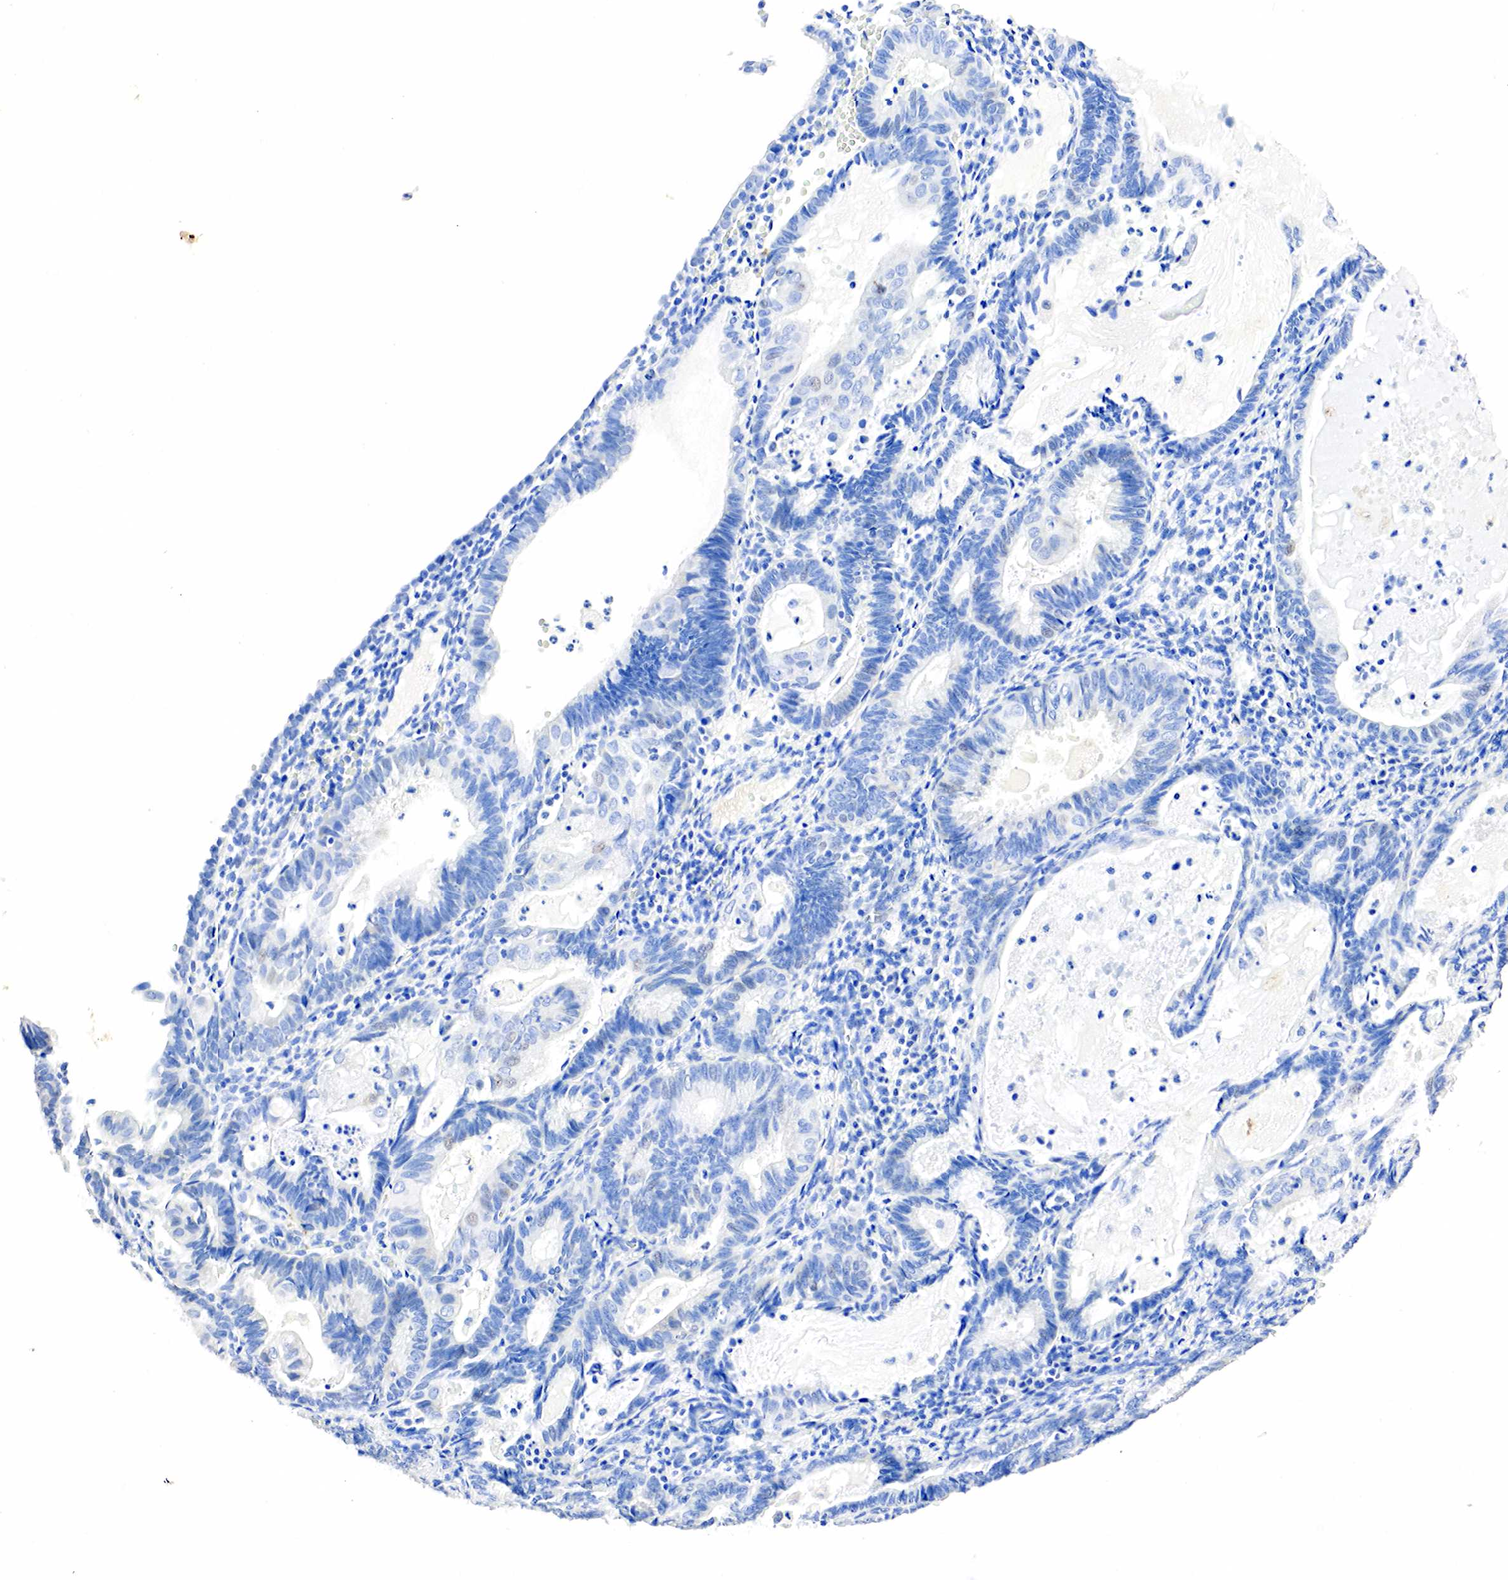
{"staining": {"intensity": "weak", "quantity": "<25%", "location": "nuclear"}, "tissue": "endometrial cancer", "cell_type": "Tumor cells", "image_type": "cancer", "snomed": [{"axis": "morphology", "description": "Adenocarcinoma, NOS"}, {"axis": "topography", "description": "Endometrium"}], "caption": "This is an IHC image of human endometrial cancer (adenocarcinoma). There is no positivity in tumor cells.", "gene": "SST", "patient": {"sex": "female", "age": 63}}